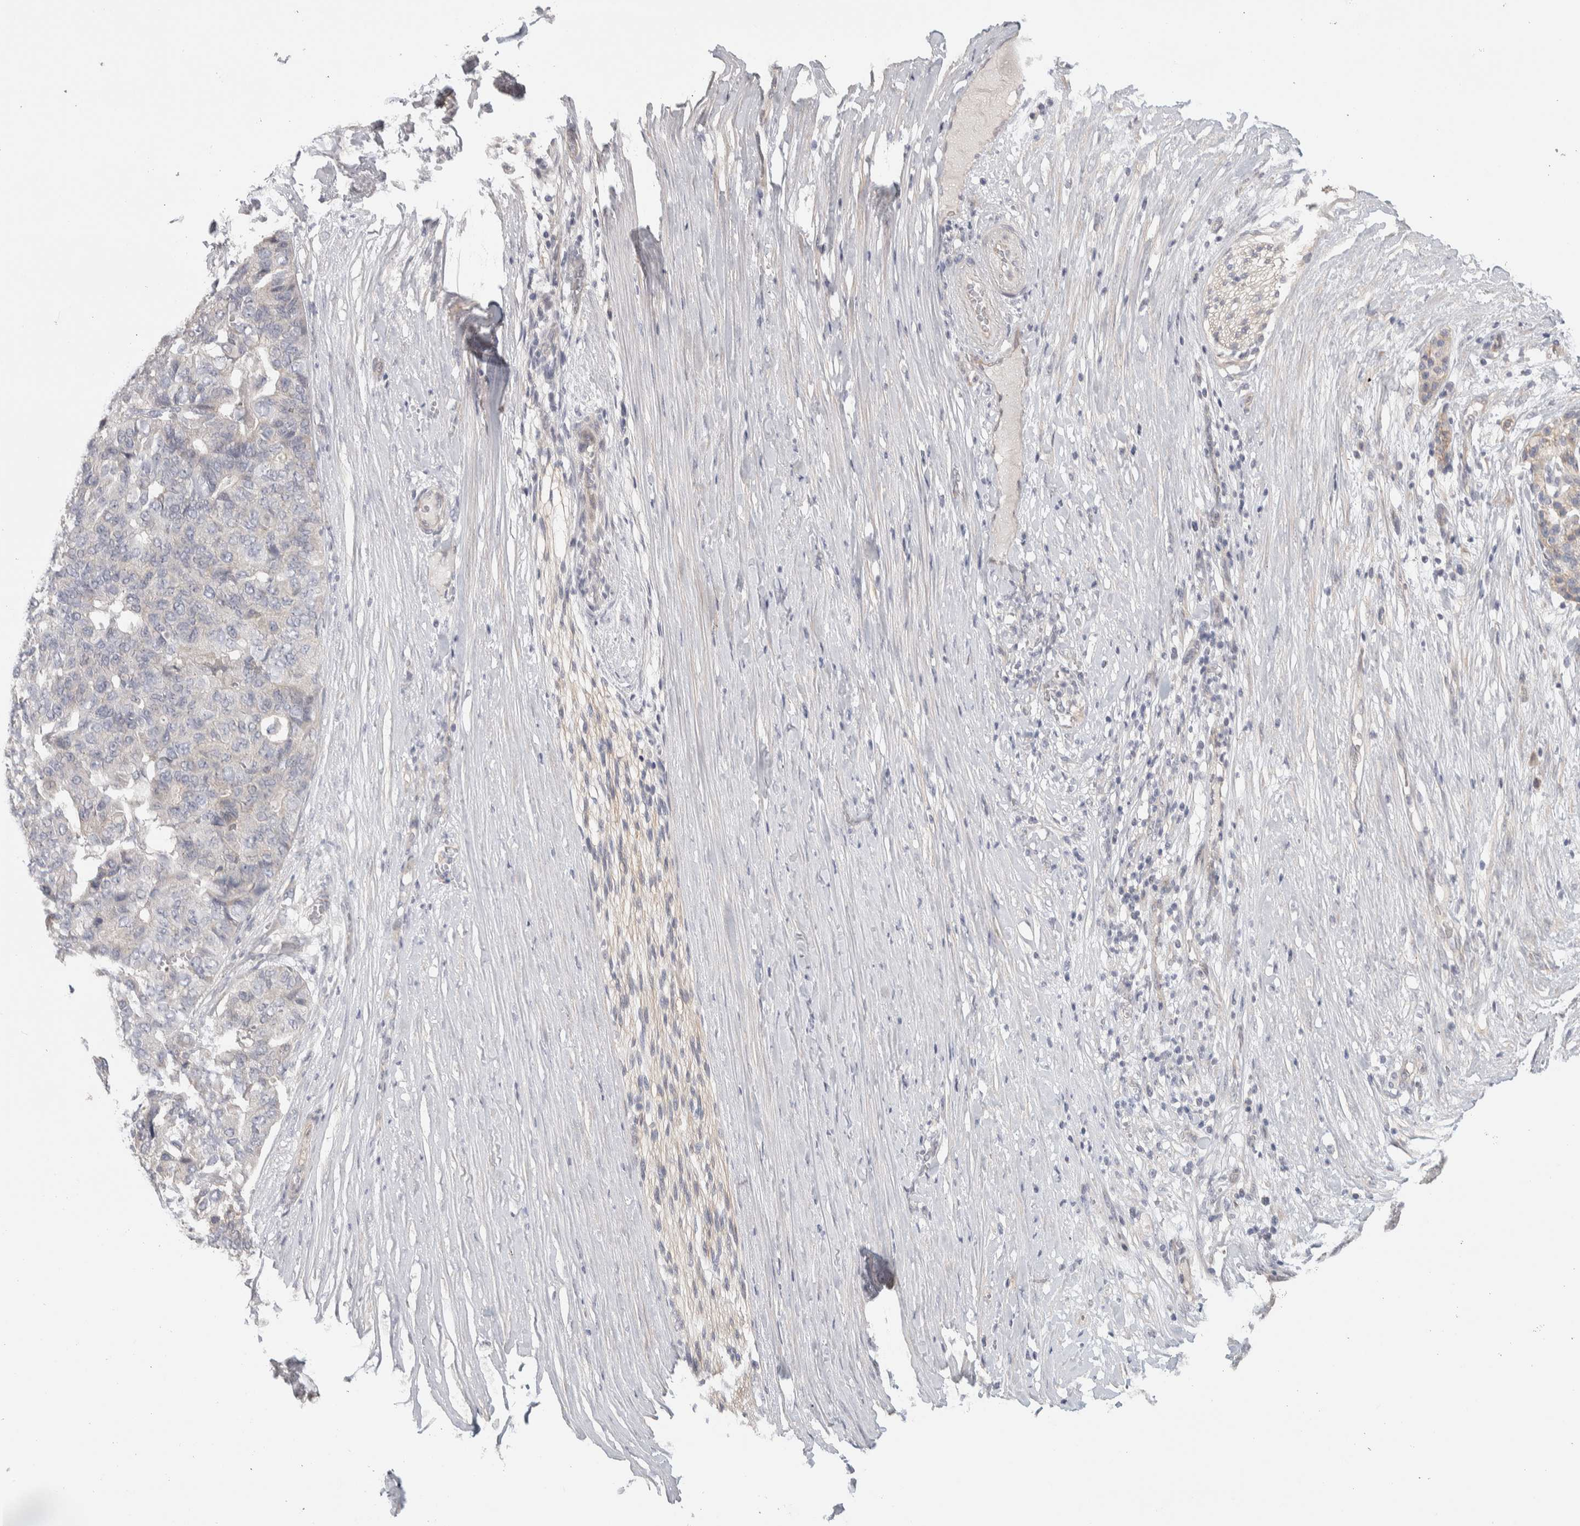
{"staining": {"intensity": "negative", "quantity": "none", "location": "none"}, "tissue": "pancreatic cancer", "cell_type": "Tumor cells", "image_type": "cancer", "snomed": [{"axis": "morphology", "description": "Adenocarcinoma, NOS"}, {"axis": "topography", "description": "Pancreas"}], "caption": "A high-resolution histopathology image shows immunohistochemistry (IHC) staining of pancreatic cancer (adenocarcinoma), which demonstrates no significant expression in tumor cells.", "gene": "DCXR", "patient": {"sex": "male", "age": 50}}